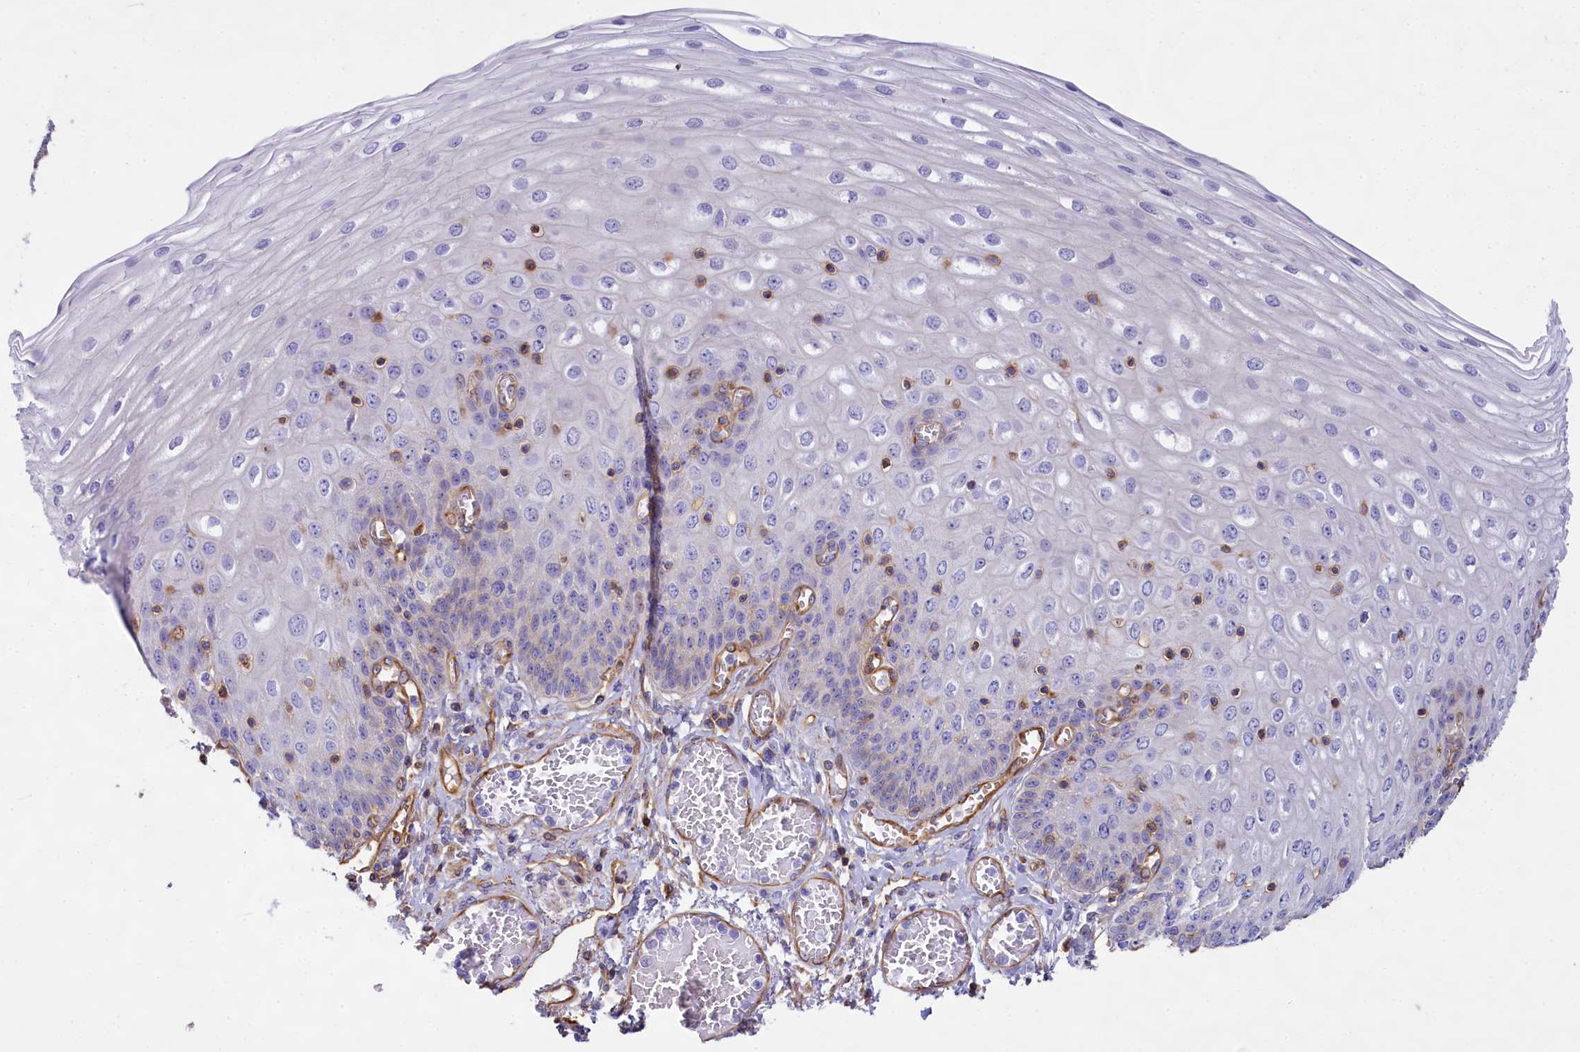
{"staining": {"intensity": "negative", "quantity": "none", "location": "none"}, "tissue": "esophagus", "cell_type": "Squamous epithelial cells", "image_type": "normal", "snomed": [{"axis": "morphology", "description": "Normal tissue, NOS"}, {"axis": "topography", "description": "Esophagus"}], "caption": "The histopathology image exhibits no significant staining in squamous epithelial cells of esophagus. Nuclei are stained in blue.", "gene": "CD99", "patient": {"sex": "male", "age": 81}}